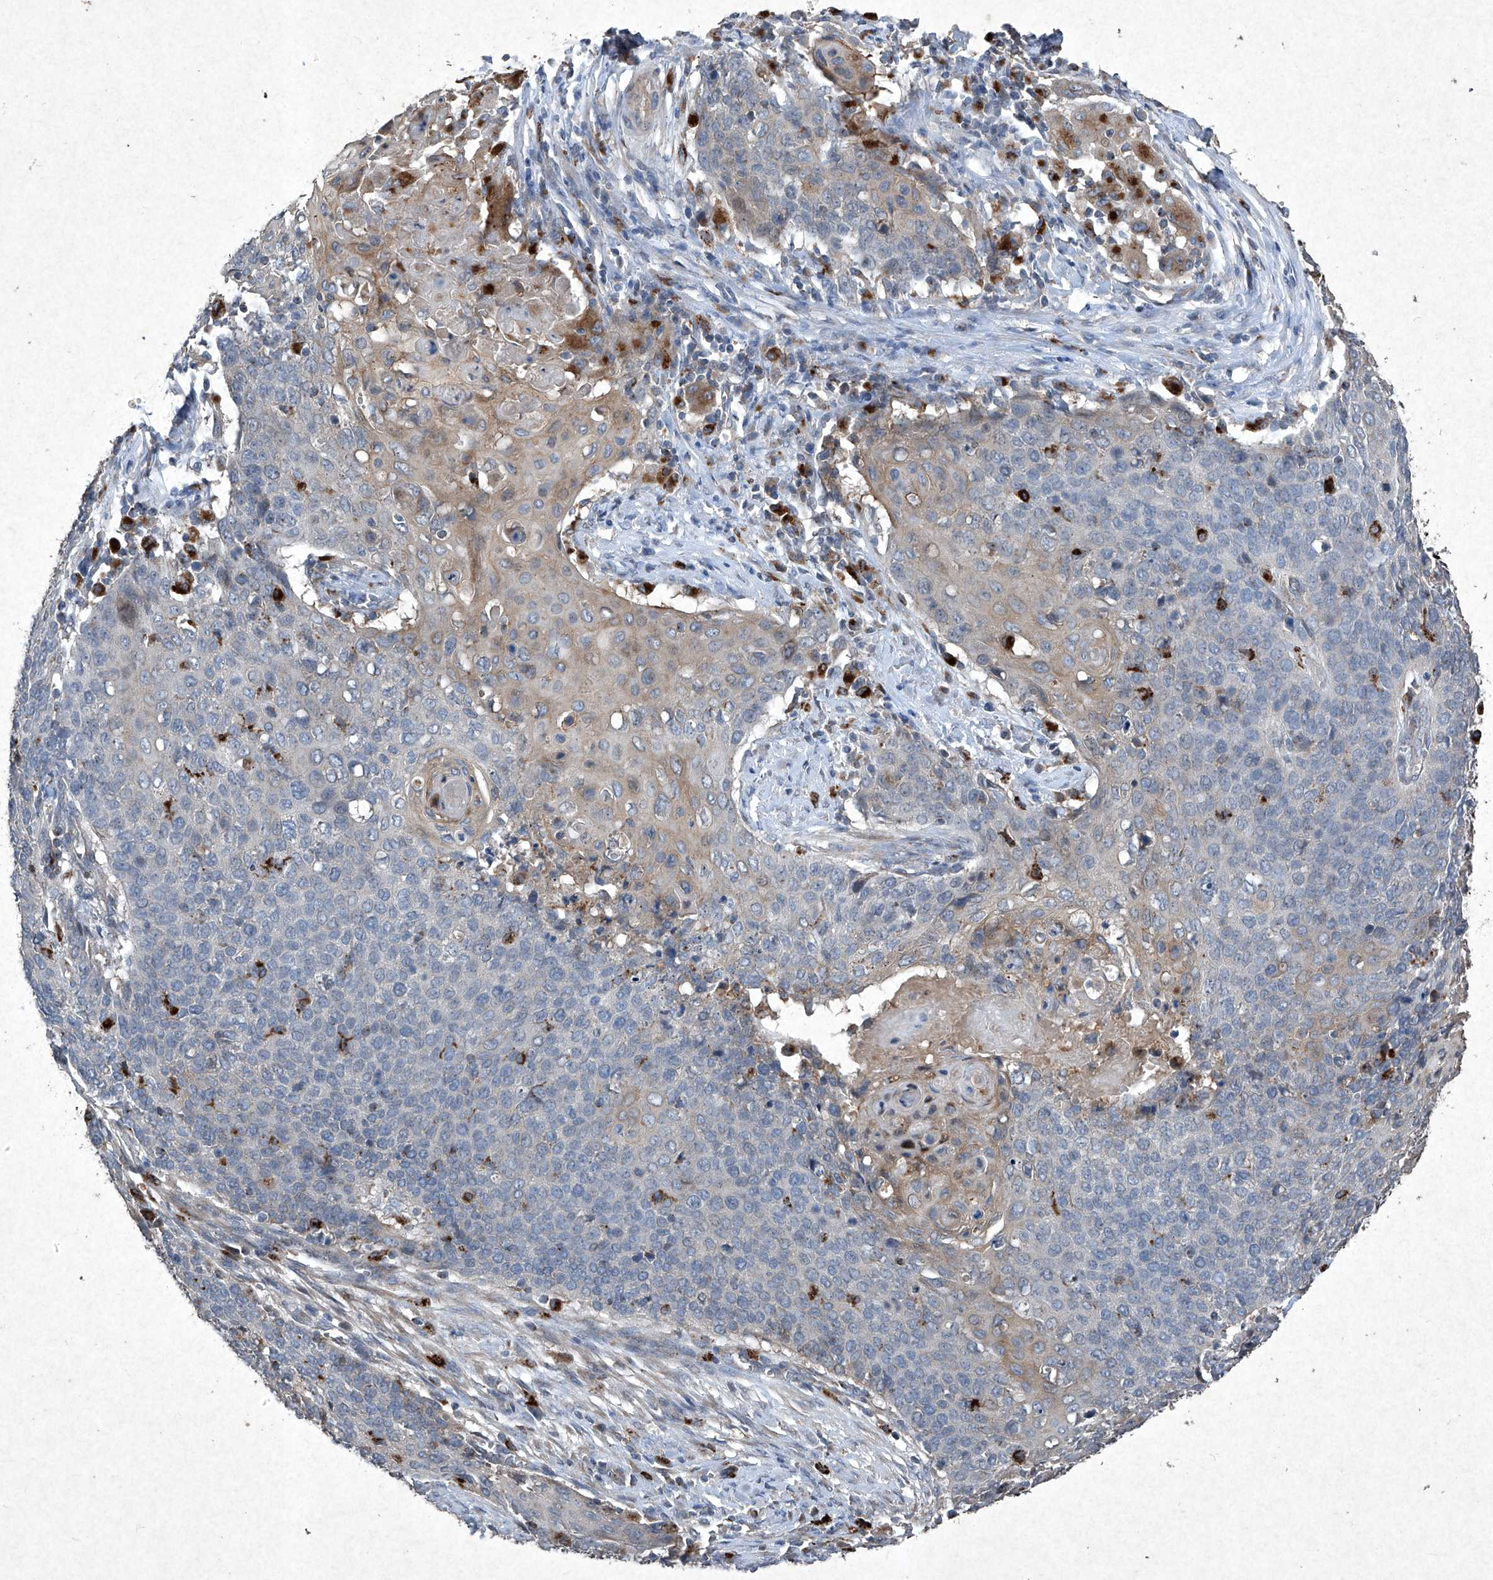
{"staining": {"intensity": "moderate", "quantity": "<25%", "location": "cytoplasmic/membranous"}, "tissue": "cervical cancer", "cell_type": "Tumor cells", "image_type": "cancer", "snomed": [{"axis": "morphology", "description": "Squamous cell carcinoma, NOS"}, {"axis": "topography", "description": "Cervix"}], "caption": "DAB (3,3'-diaminobenzidine) immunohistochemical staining of human cervical cancer displays moderate cytoplasmic/membranous protein expression in about <25% of tumor cells.", "gene": "MED16", "patient": {"sex": "female", "age": 39}}